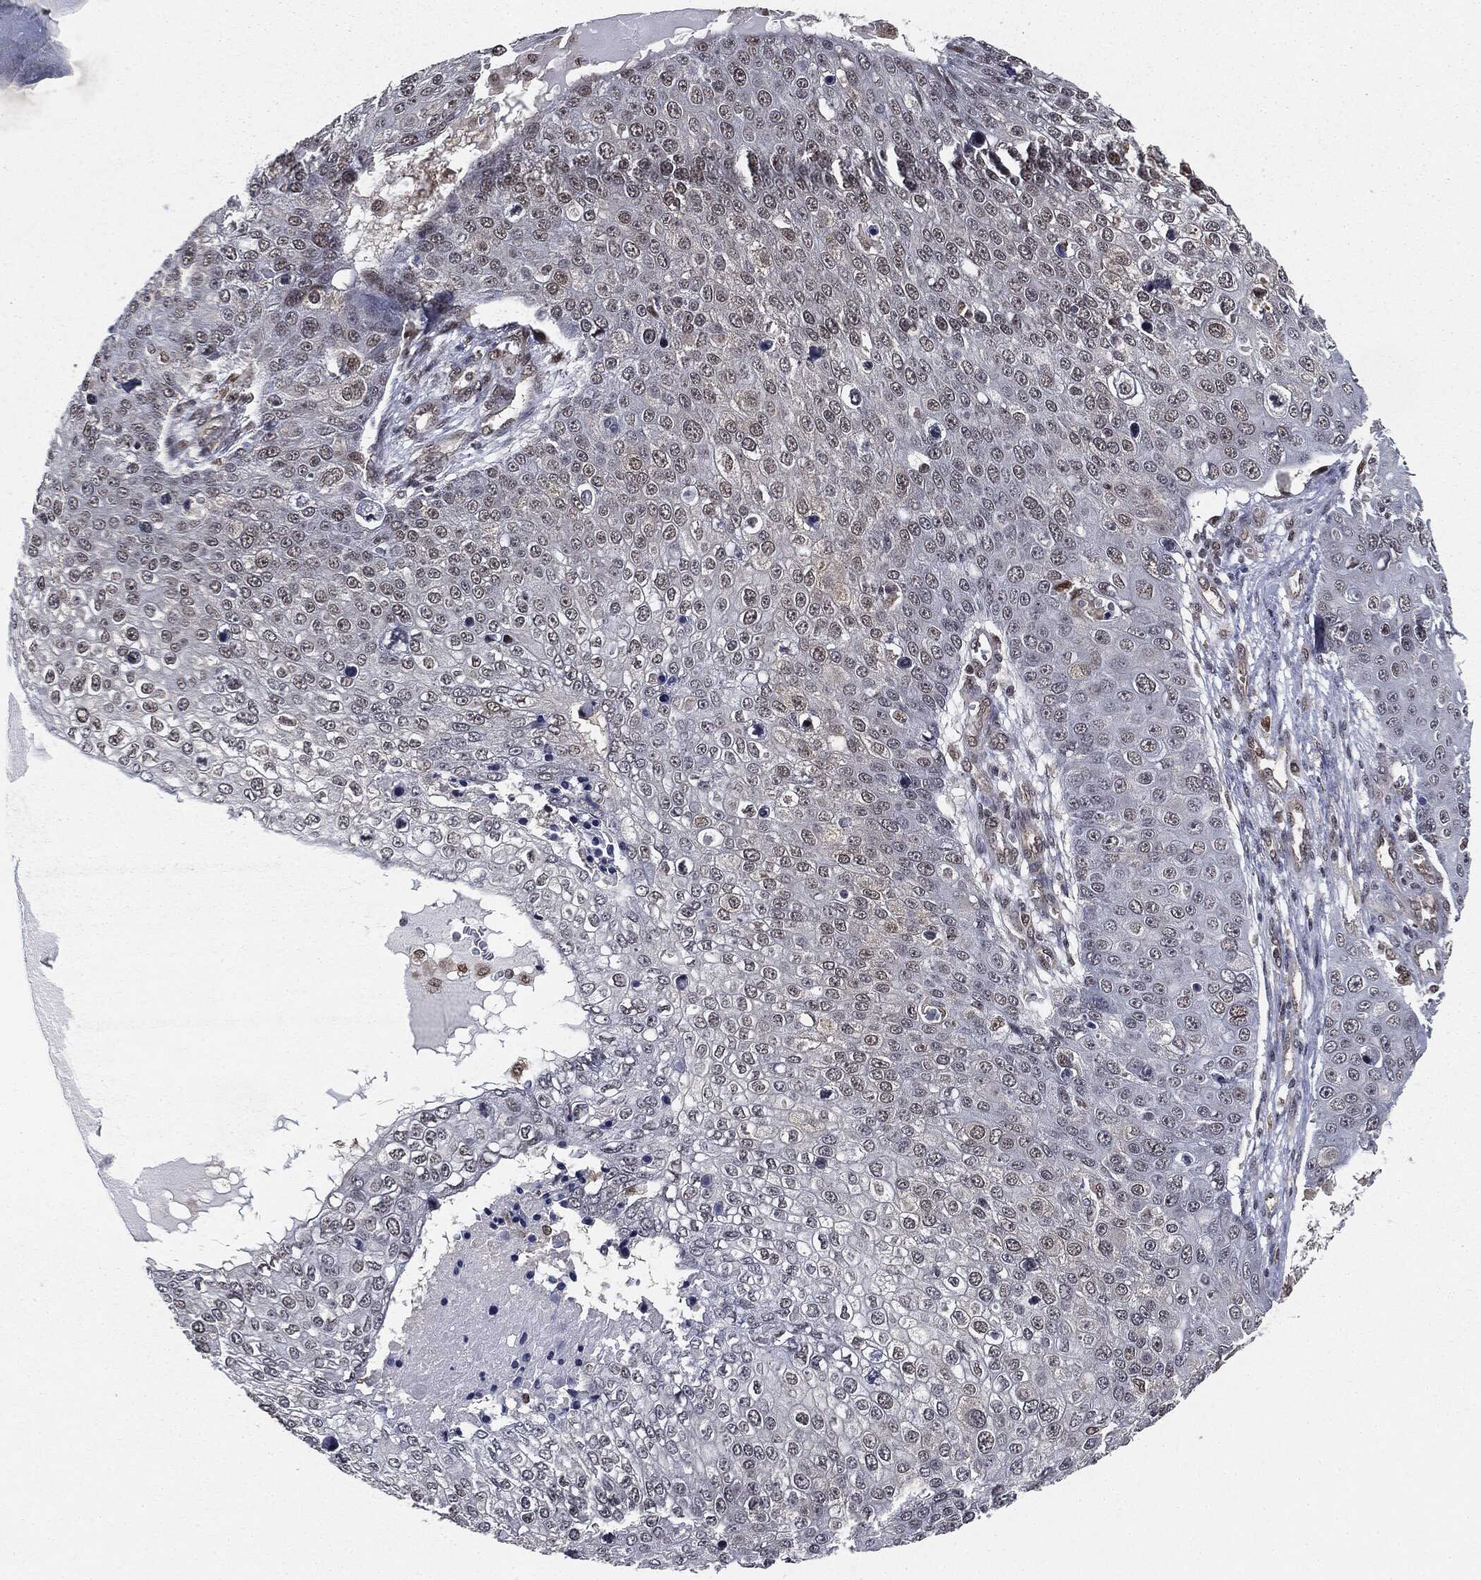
{"staining": {"intensity": "weak", "quantity": "25%-75%", "location": "nuclear"}, "tissue": "skin cancer", "cell_type": "Tumor cells", "image_type": "cancer", "snomed": [{"axis": "morphology", "description": "Squamous cell carcinoma, NOS"}, {"axis": "topography", "description": "Skin"}], "caption": "Squamous cell carcinoma (skin) stained with immunohistochemistry shows weak nuclear positivity in approximately 25%-75% of tumor cells.", "gene": "TBC1D22A", "patient": {"sex": "male", "age": 71}}